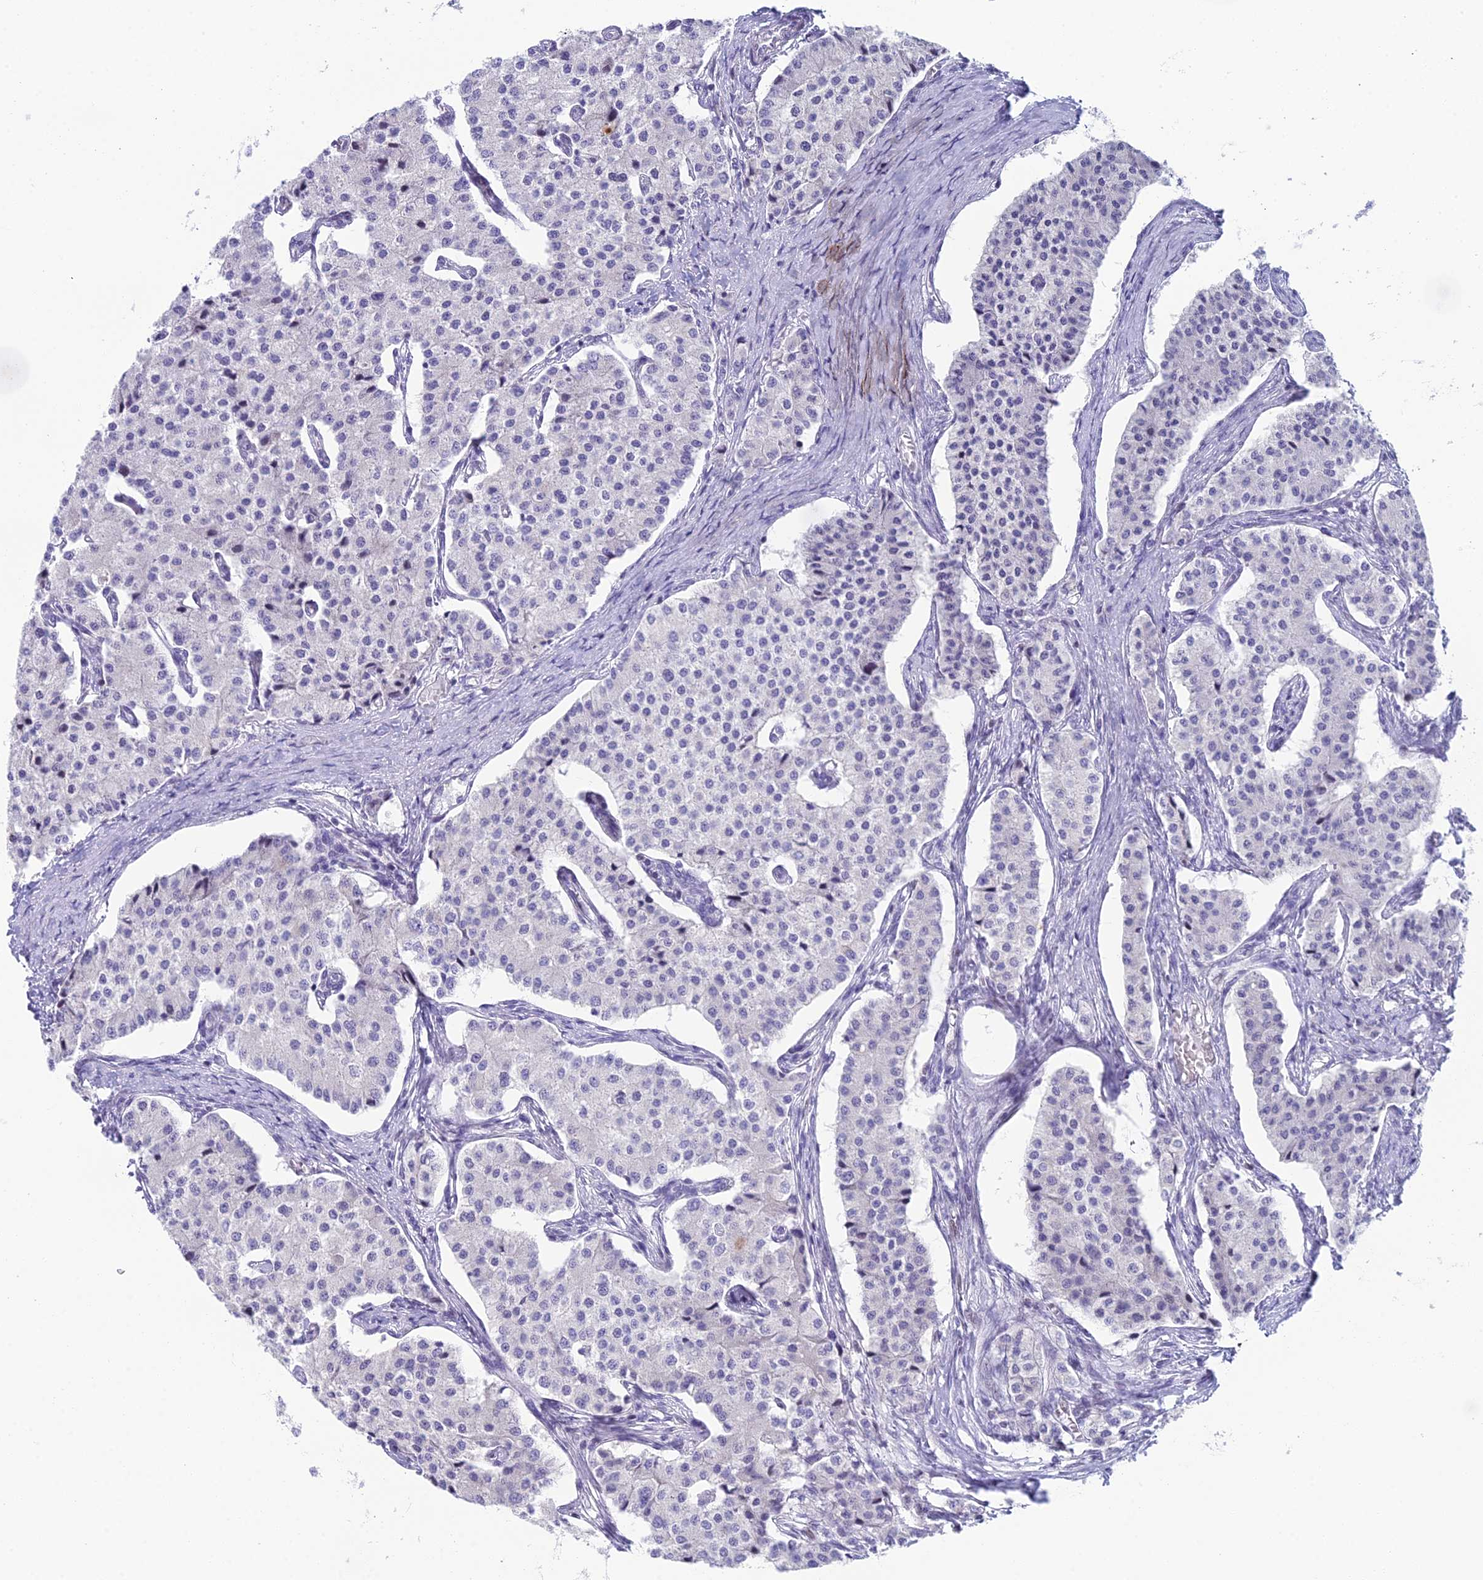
{"staining": {"intensity": "negative", "quantity": "none", "location": "none"}, "tissue": "carcinoid", "cell_type": "Tumor cells", "image_type": "cancer", "snomed": [{"axis": "morphology", "description": "Carcinoid, malignant, NOS"}, {"axis": "topography", "description": "Colon"}], "caption": "Immunohistochemistry micrograph of carcinoid (malignant) stained for a protein (brown), which demonstrates no expression in tumor cells.", "gene": "CC2D2A", "patient": {"sex": "female", "age": 52}}